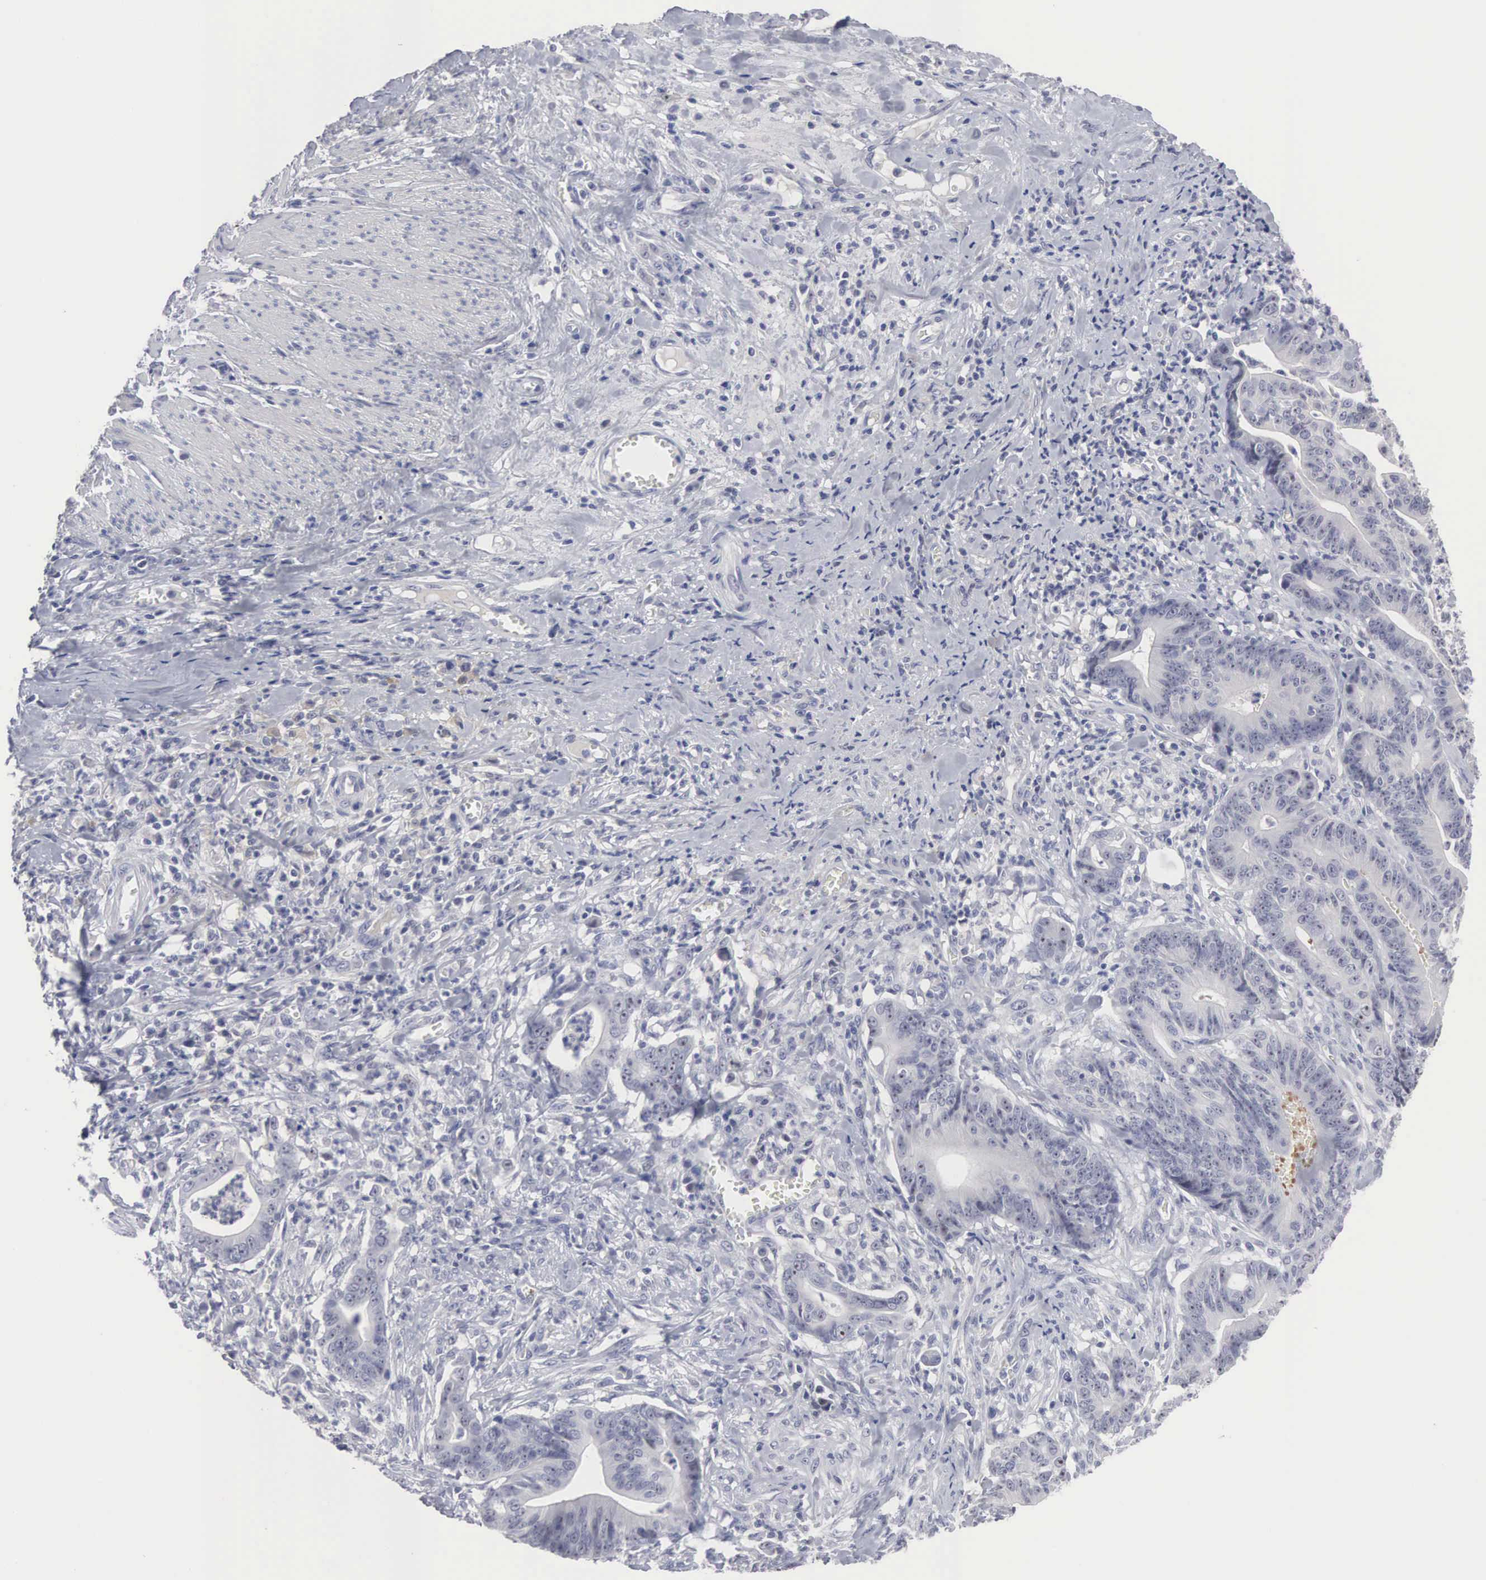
{"staining": {"intensity": "negative", "quantity": "none", "location": "none"}, "tissue": "stomach cancer", "cell_type": "Tumor cells", "image_type": "cancer", "snomed": [{"axis": "morphology", "description": "Adenocarcinoma, NOS"}, {"axis": "topography", "description": "Stomach, lower"}], "caption": "Stomach cancer (adenocarcinoma) was stained to show a protein in brown. There is no significant staining in tumor cells.", "gene": "ACOT4", "patient": {"sex": "female", "age": 86}}